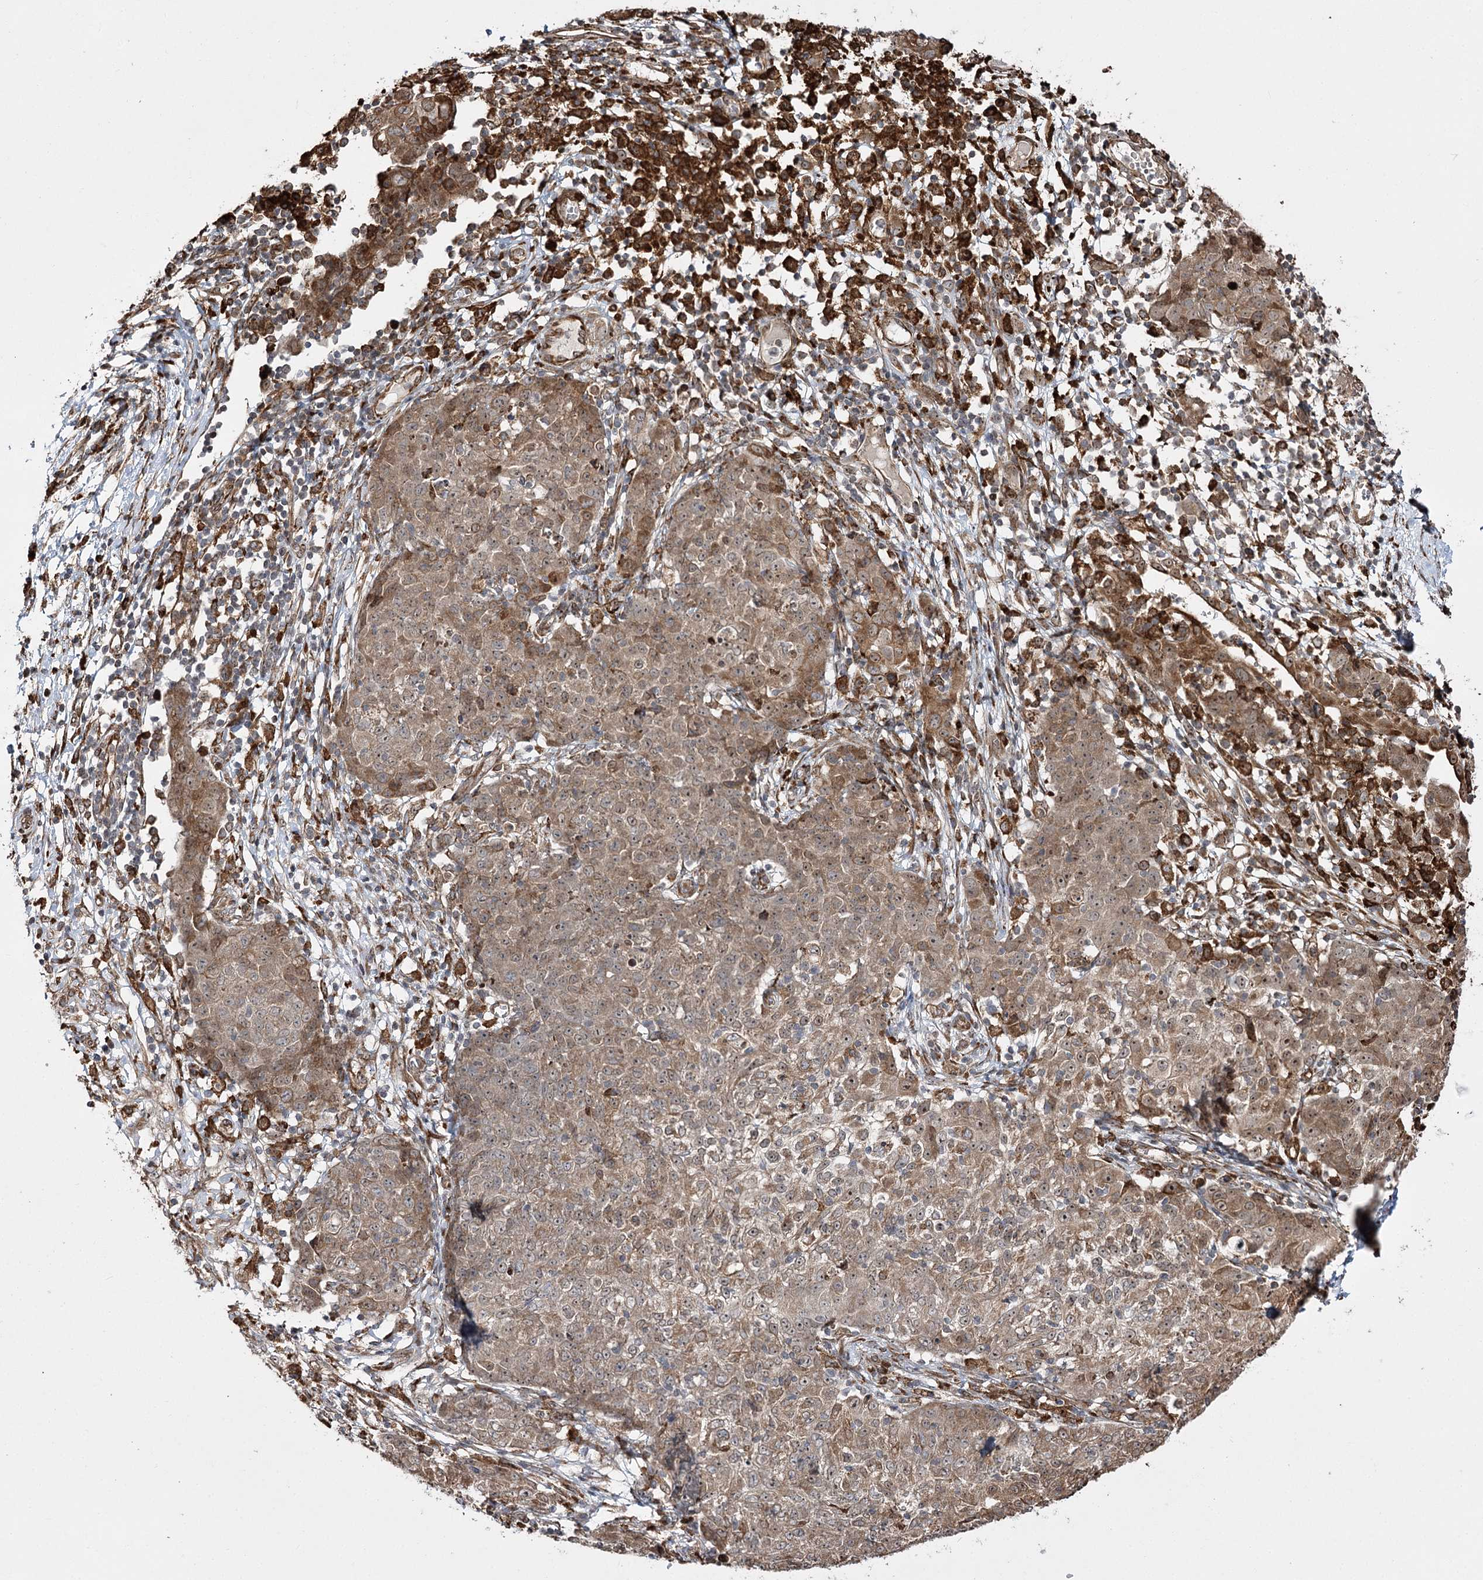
{"staining": {"intensity": "weak", "quantity": ">75%", "location": "cytoplasmic/membranous,nuclear"}, "tissue": "ovarian cancer", "cell_type": "Tumor cells", "image_type": "cancer", "snomed": [{"axis": "morphology", "description": "Carcinoma, endometroid"}, {"axis": "topography", "description": "Ovary"}], "caption": "IHC photomicrograph of neoplastic tissue: ovarian cancer stained using immunohistochemistry (IHC) demonstrates low levels of weak protein expression localized specifically in the cytoplasmic/membranous and nuclear of tumor cells, appearing as a cytoplasmic/membranous and nuclear brown color.", "gene": "FANCL", "patient": {"sex": "female", "age": 42}}